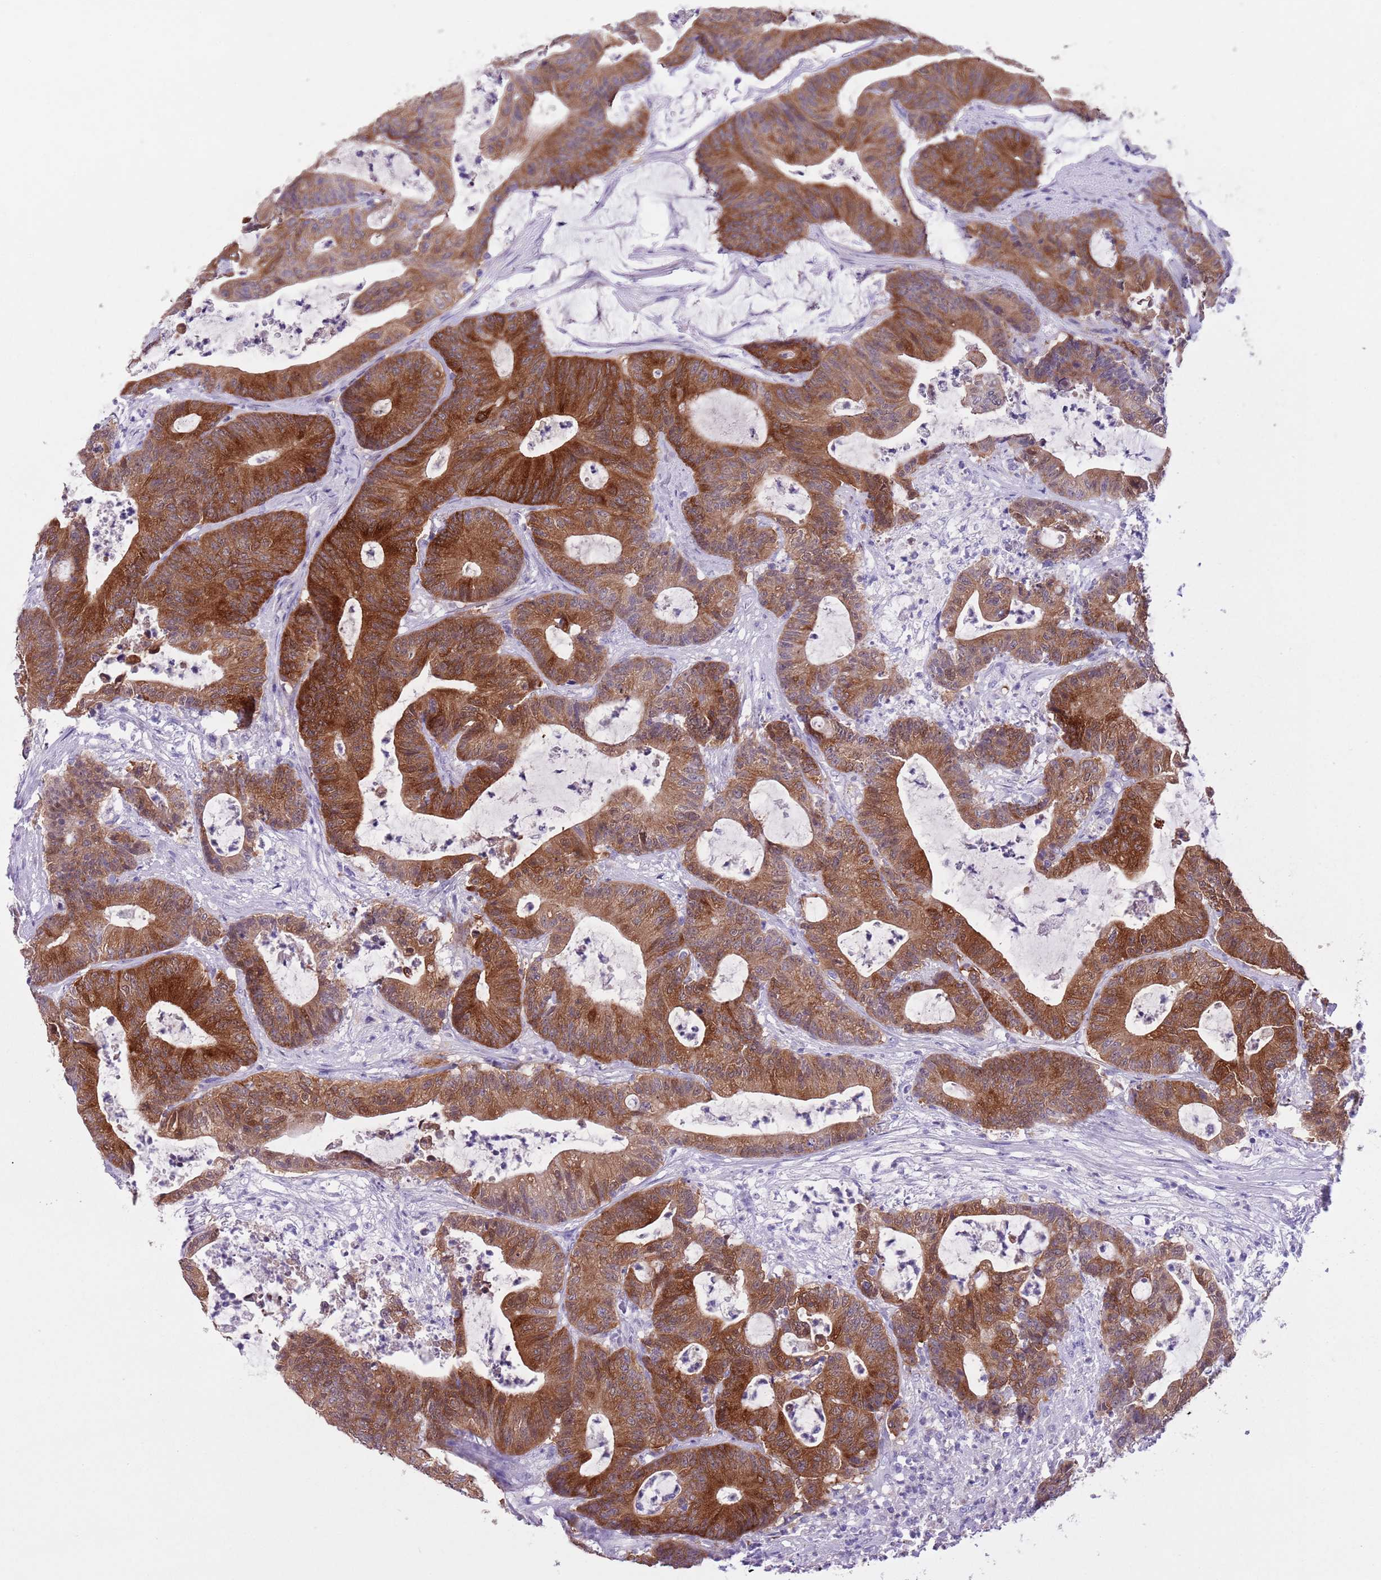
{"staining": {"intensity": "strong", "quantity": ">75%", "location": "cytoplasmic/membranous"}, "tissue": "colorectal cancer", "cell_type": "Tumor cells", "image_type": "cancer", "snomed": [{"axis": "morphology", "description": "Adenocarcinoma, NOS"}, {"axis": "topography", "description": "Colon"}], "caption": "Immunohistochemical staining of human colorectal adenocarcinoma exhibits high levels of strong cytoplasmic/membranous staining in about >75% of tumor cells. (Stains: DAB in brown, nuclei in blue, Microscopy: brightfield microscopy at high magnification).", "gene": "PFKFB2", "patient": {"sex": "female", "age": 84}}